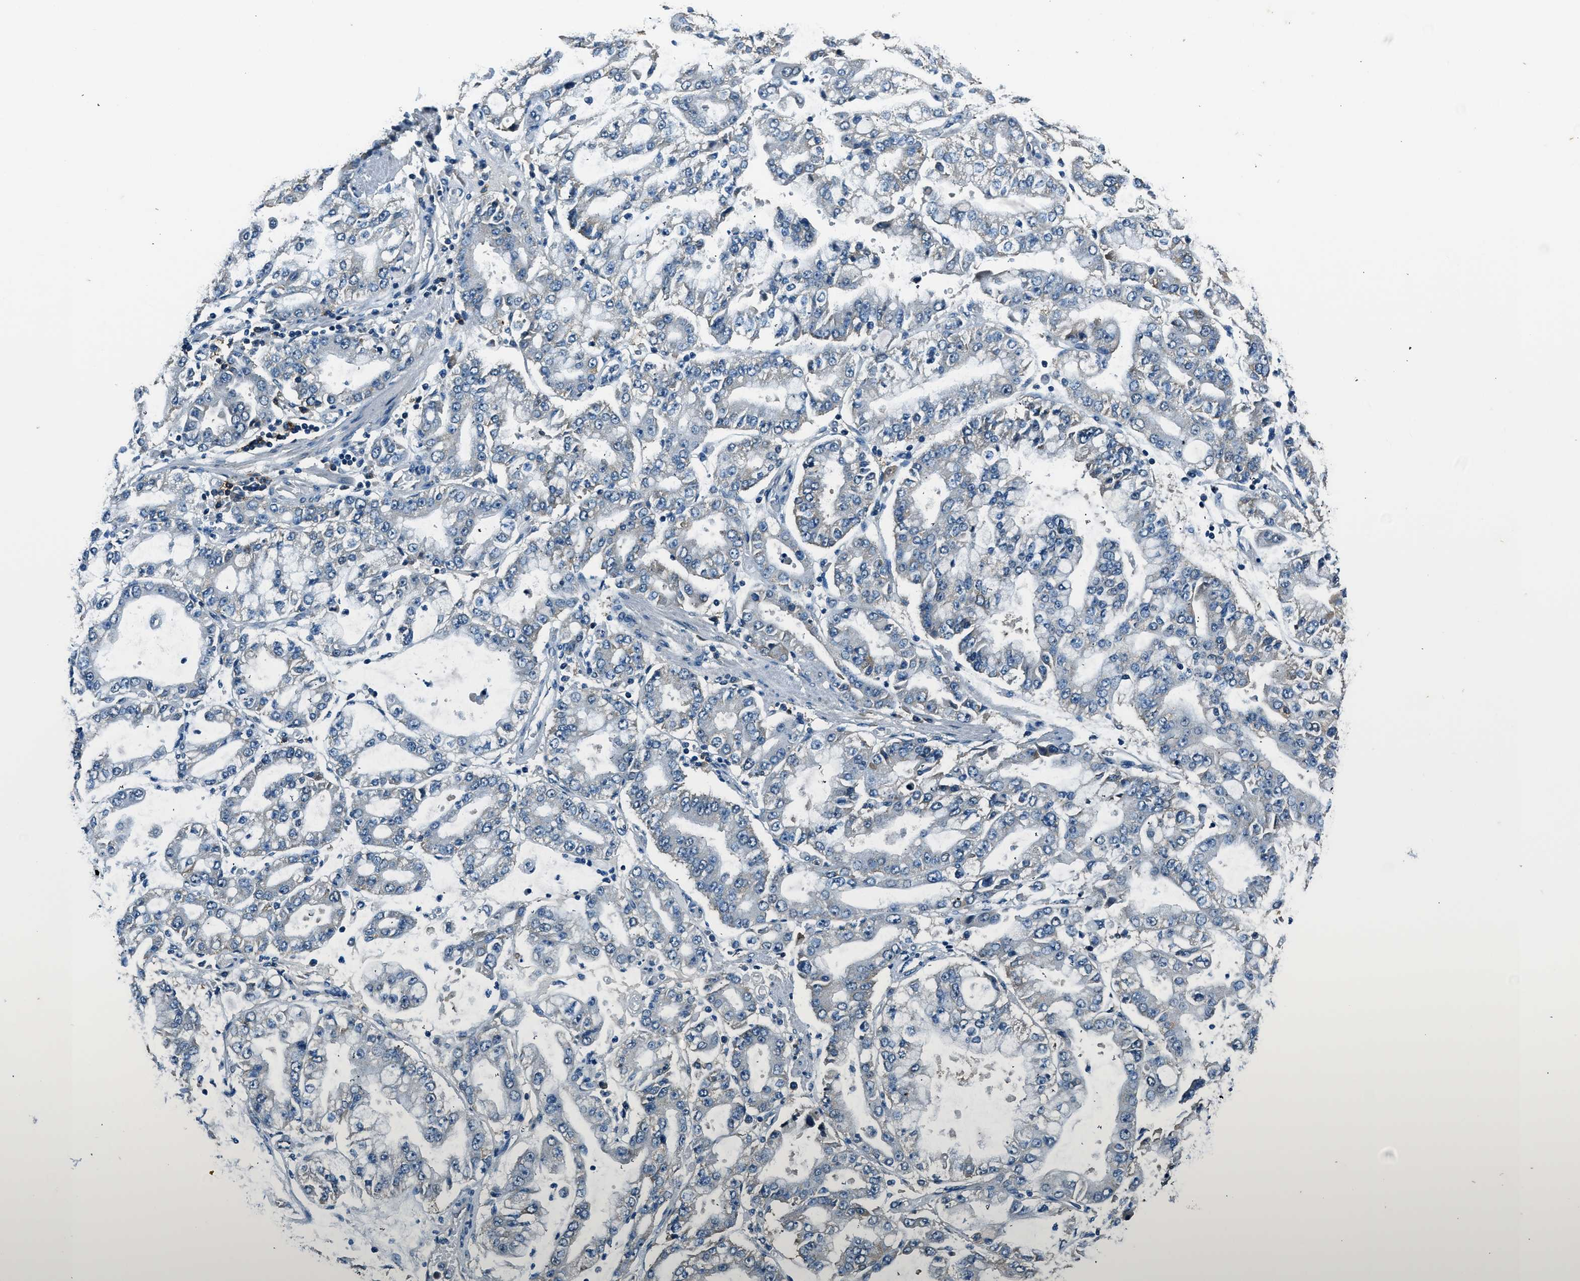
{"staining": {"intensity": "negative", "quantity": "none", "location": "none"}, "tissue": "stomach cancer", "cell_type": "Tumor cells", "image_type": "cancer", "snomed": [{"axis": "morphology", "description": "Adenocarcinoma, NOS"}, {"axis": "topography", "description": "Stomach"}], "caption": "This is an immunohistochemistry histopathology image of human adenocarcinoma (stomach). There is no expression in tumor cells.", "gene": "SALL3", "patient": {"sex": "male", "age": 76}}